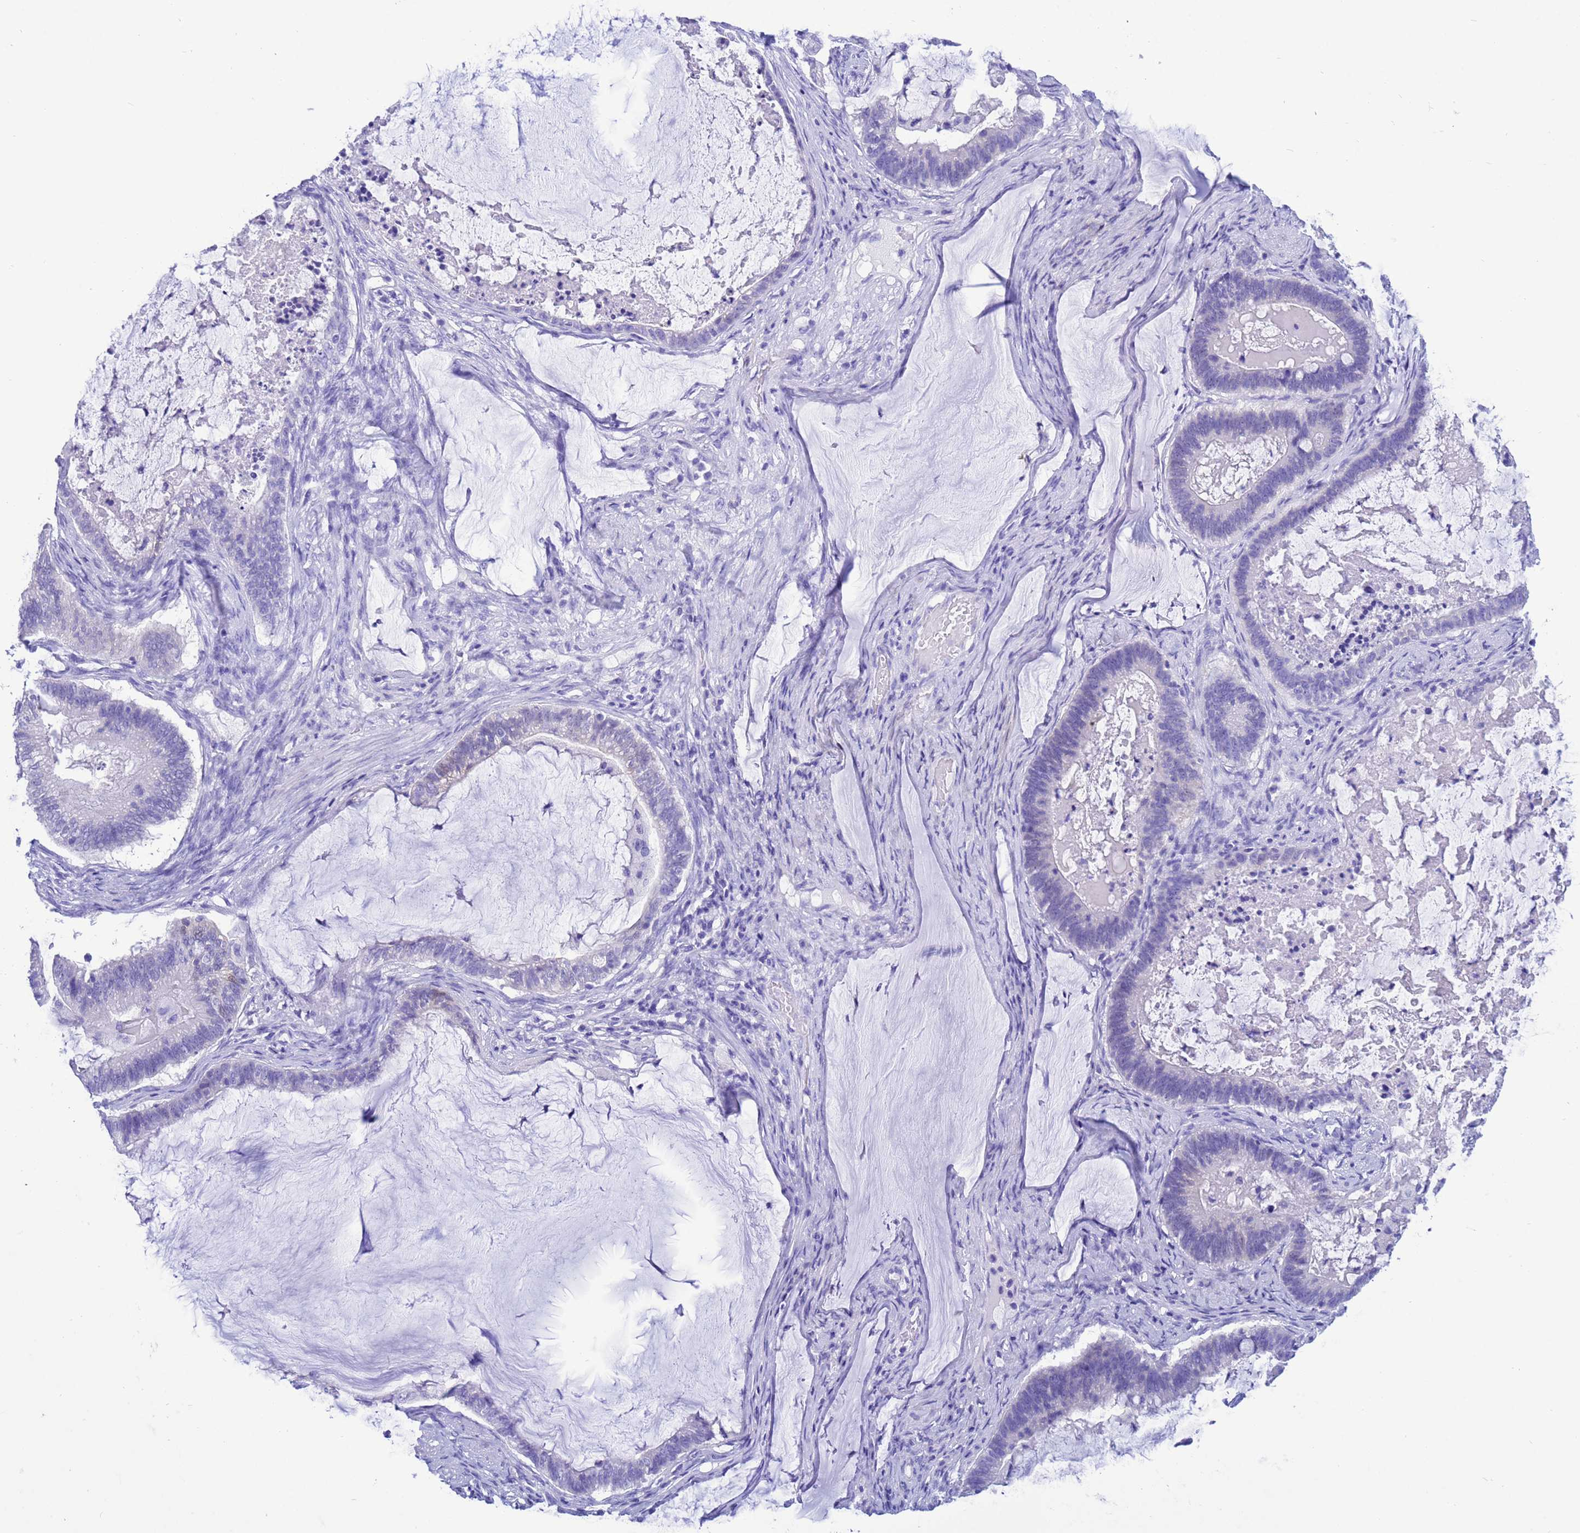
{"staining": {"intensity": "moderate", "quantity": "<25%", "location": "cytoplasmic/membranous,nuclear"}, "tissue": "ovarian cancer", "cell_type": "Tumor cells", "image_type": "cancer", "snomed": [{"axis": "morphology", "description": "Cystadenocarcinoma, mucinous, NOS"}, {"axis": "topography", "description": "Ovary"}], "caption": "Moderate cytoplasmic/membranous and nuclear staining is appreciated in about <25% of tumor cells in mucinous cystadenocarcinoma (ovarian).", "gene": "AKR1C2", "patient": {"sex": "female", "age": 61}}